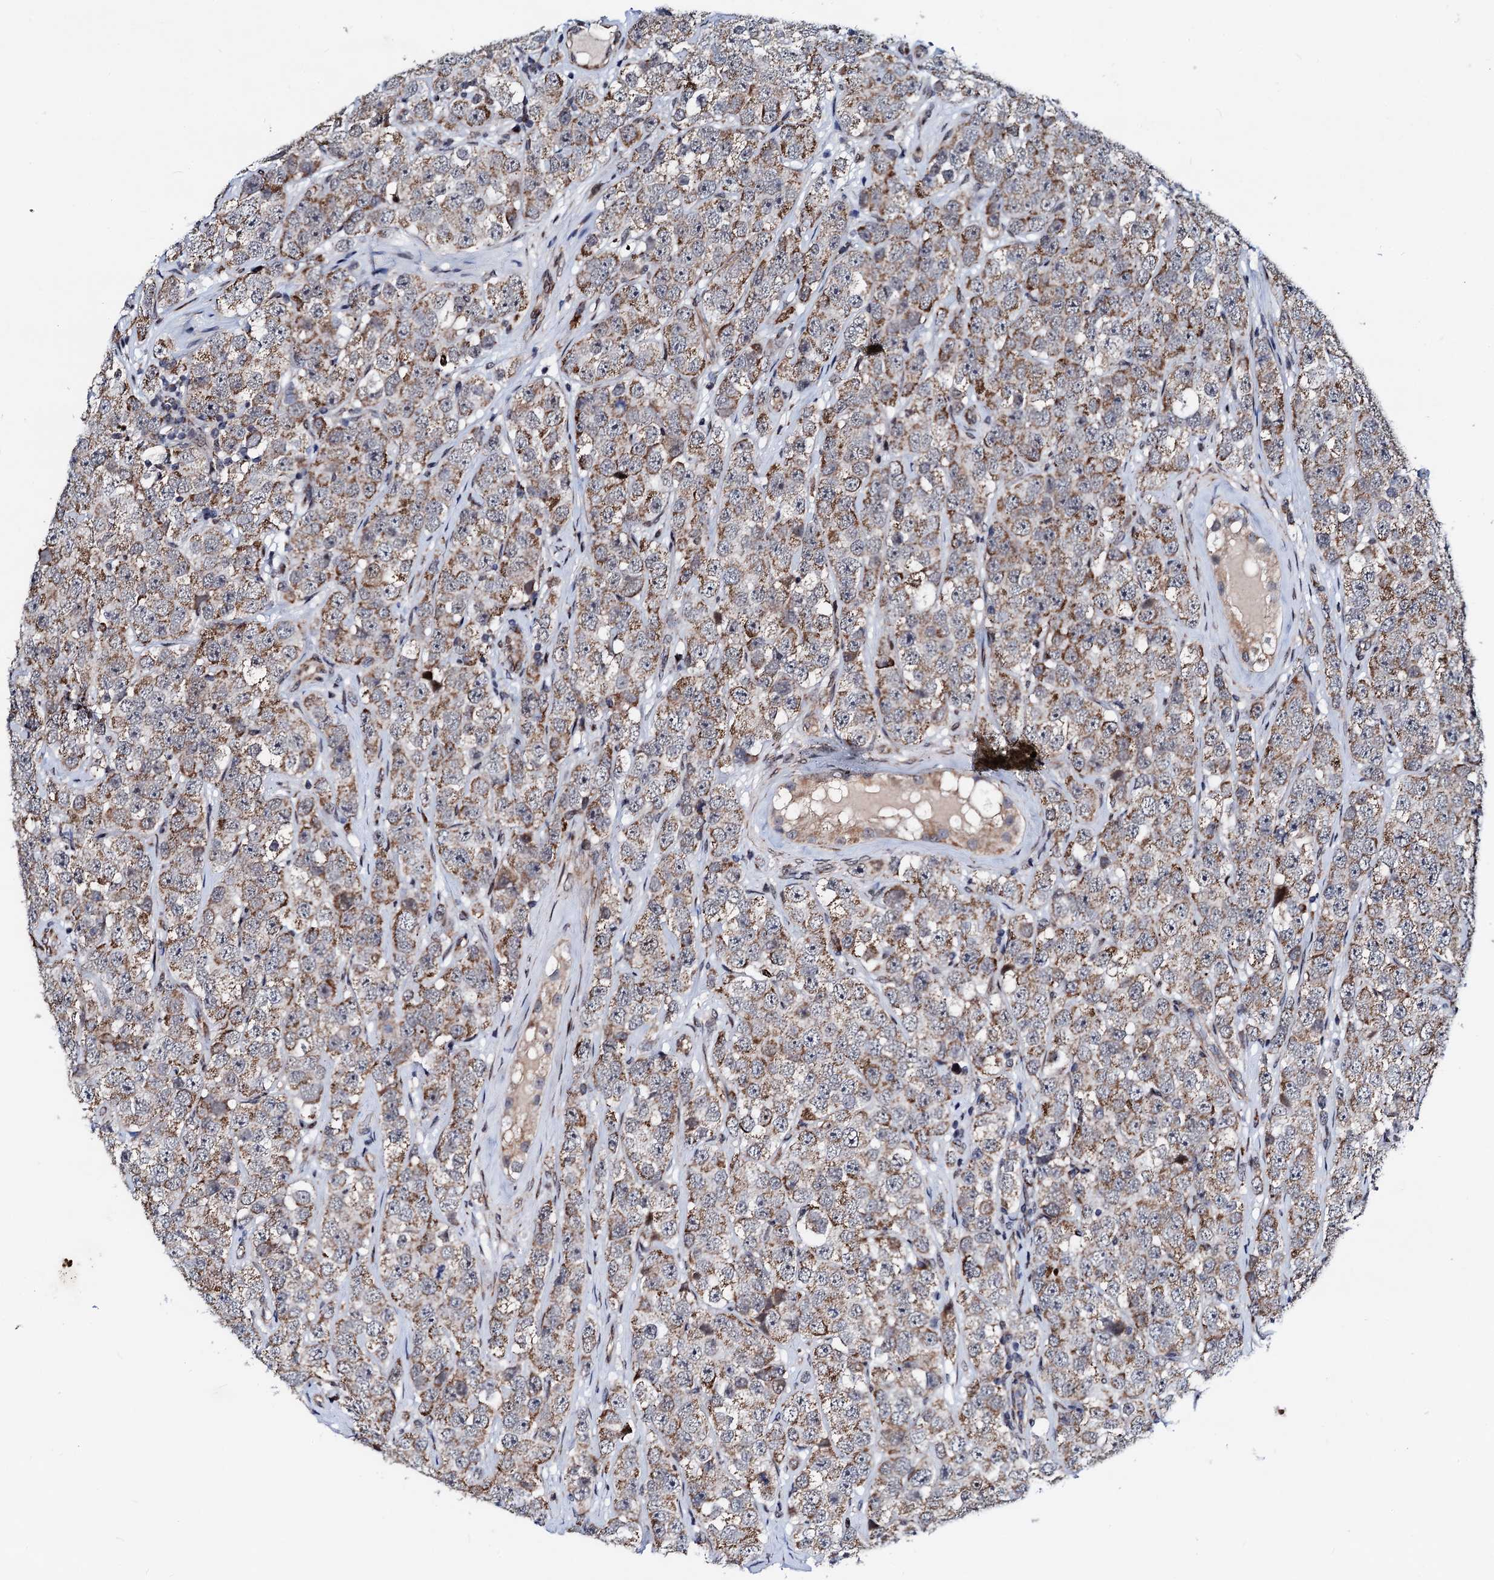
{"staining": {"intensity": "moderate", "quantity": ">75%", "location": "cytoplasmic/membranous"}, "tissue": "testis cancer", "cell_type": "Tumor cells", "image_type": "cancer", "snomed": [{"axis": "morphology", "description": "Seminoma, NOS"}, {"axis": "topography", "description": "Testis"}], "caption": "IHC staining of testis seminoma, which demonstrates medium levels of moderate cytoplasmic/membranous staining in about >75% of tumor cells indicating moderate cytoplasmic/membranous protein expression. The staining was performed using DAB (3,3'-diaminobenzidine) (brown) for protein detection and nuclei were counterstained in hematoxylin (blue).", "gene": "COA4", "patient": {"sex": "male", "age": 28}}